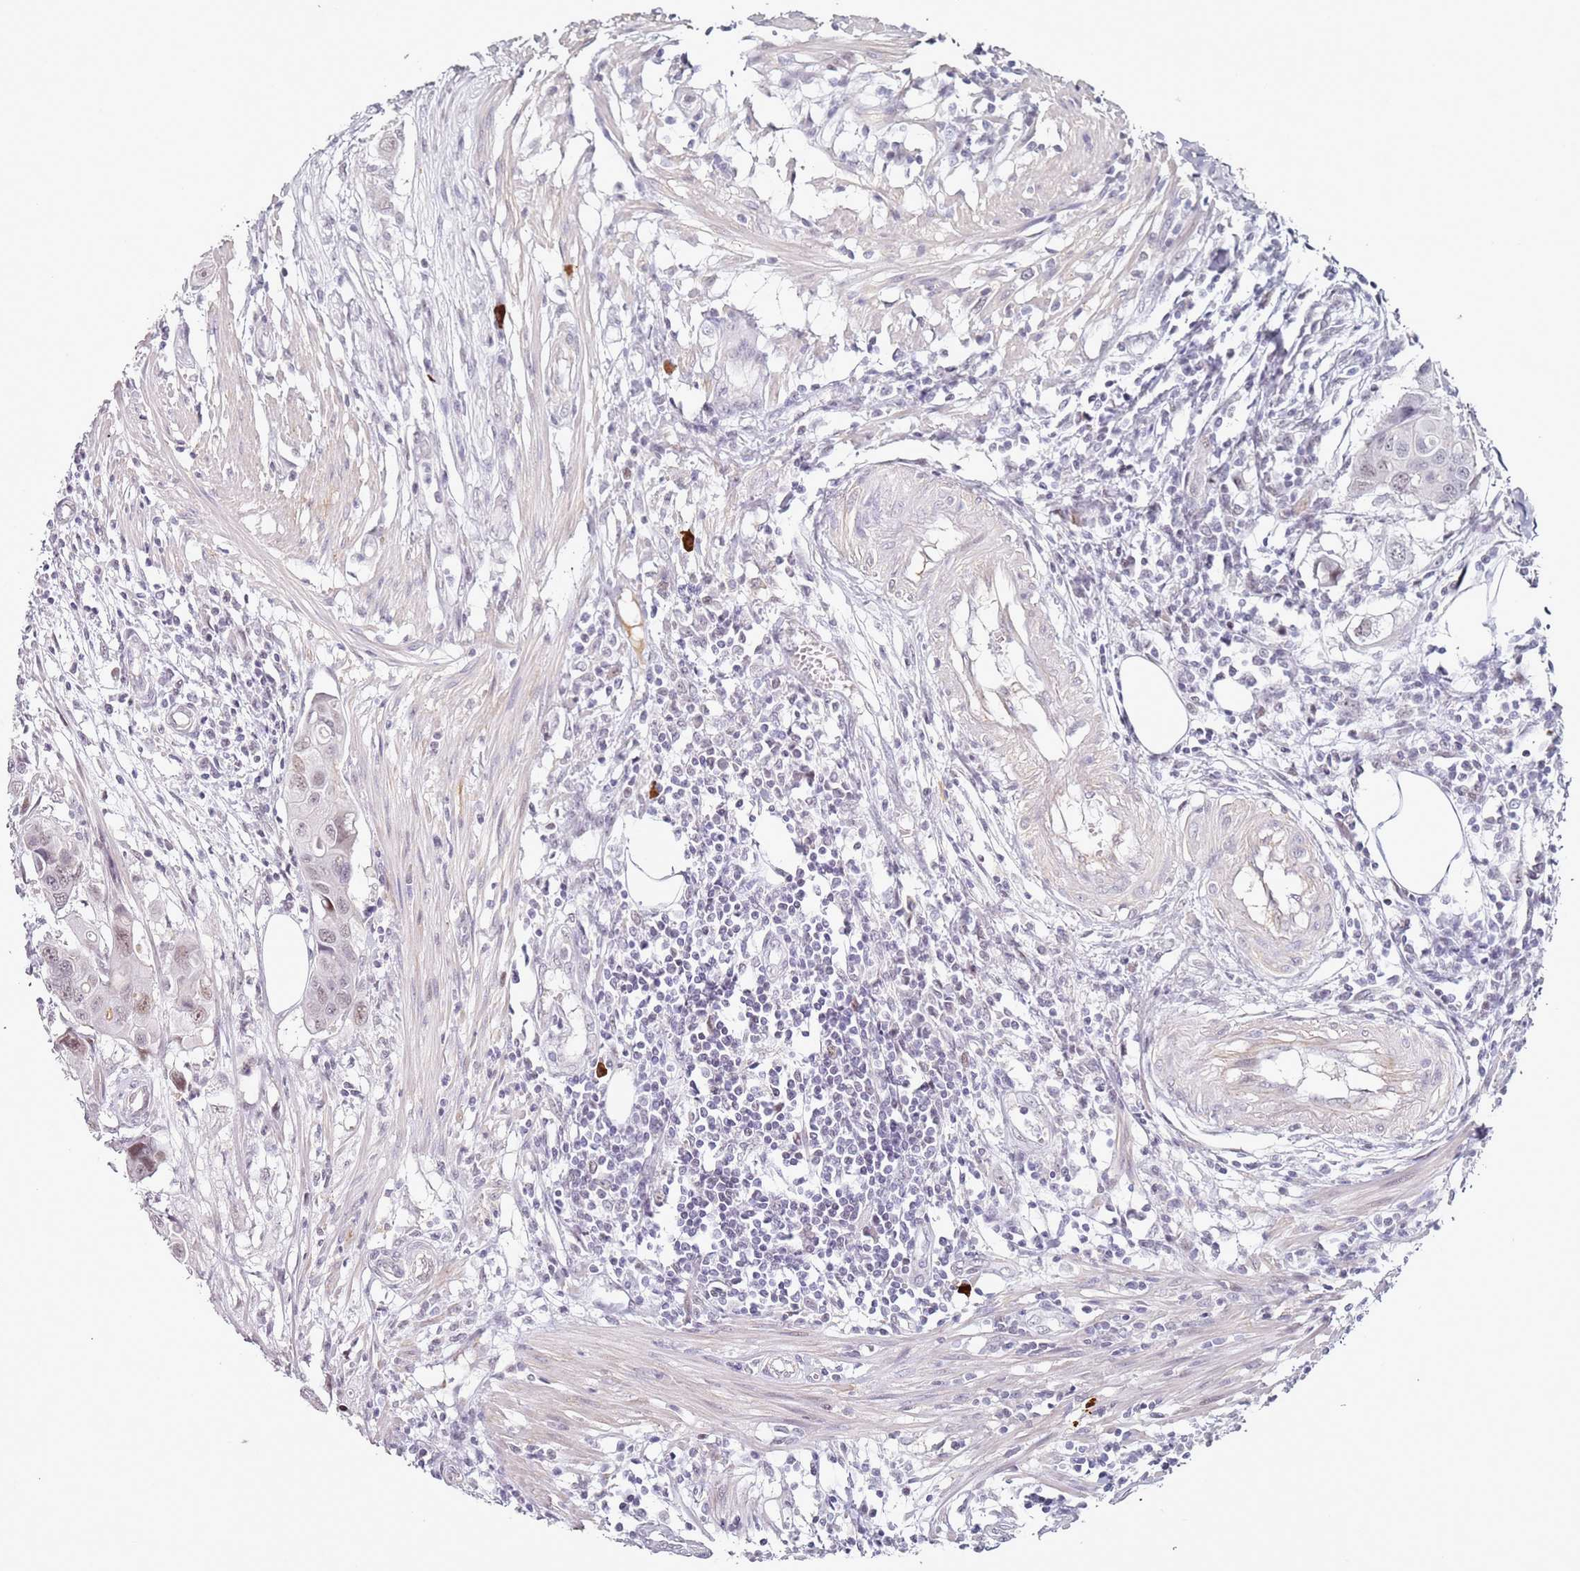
{"staining": {"intensity": "weak", "quantity": ">75%", "location": "nuclear"}, "tissue": "colorectal cancer", "cell_type": "Tumor cells", "image_type": "cancer", "snomed": [{"axis": "morphology", "description": "Adenocarcinoma, NOS"}, {"axis": "topography", "description": "Colon"}], "caption": "Weak nuclear protein expression is seen in approximately >75% of tumor cells in colorectal adenocarcinoma.", "gene": "ATF6B", "patient": {"sex": "male", "age": 77}}